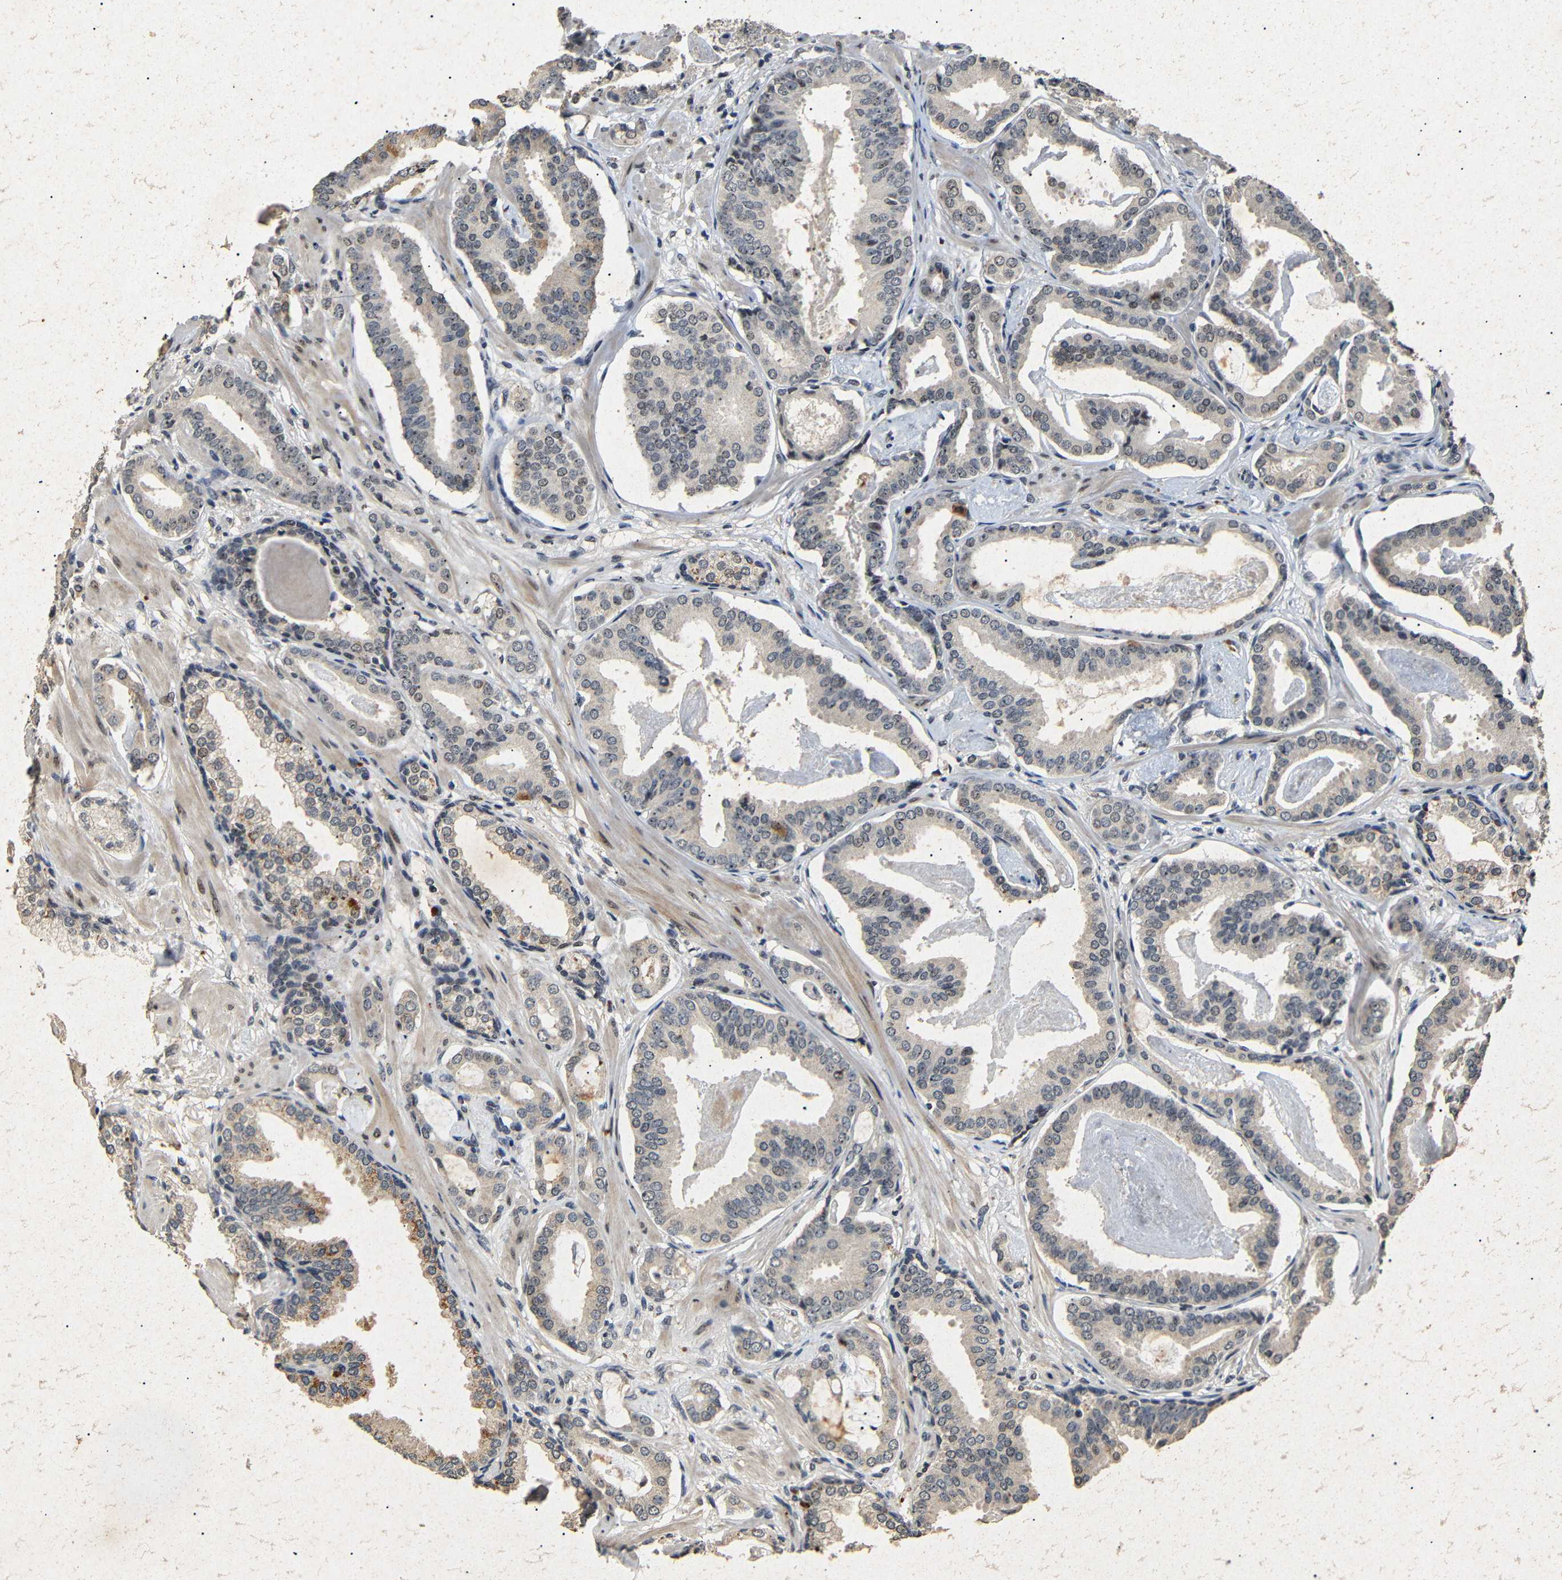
{"staining": {"intensity": "weak", "quantity": "<25%", "location": "nuclear"}, "tissue": "prostate cancer", "cell_type": "Tumor cells", "image_type": "cancer", "snomed": [{"axis": "morphology", "description": "Adenocarcinoma, Low grade"}, {"axis": "topography", "description": "Prostate"}], "caption": "Immunohistochemistry (IHC) of low-grade adenocarcinoma (prostate) exhibits no positivity in tumor cells.", "gene": "PARN", "patient": {"sex": "male", "age": 53}}